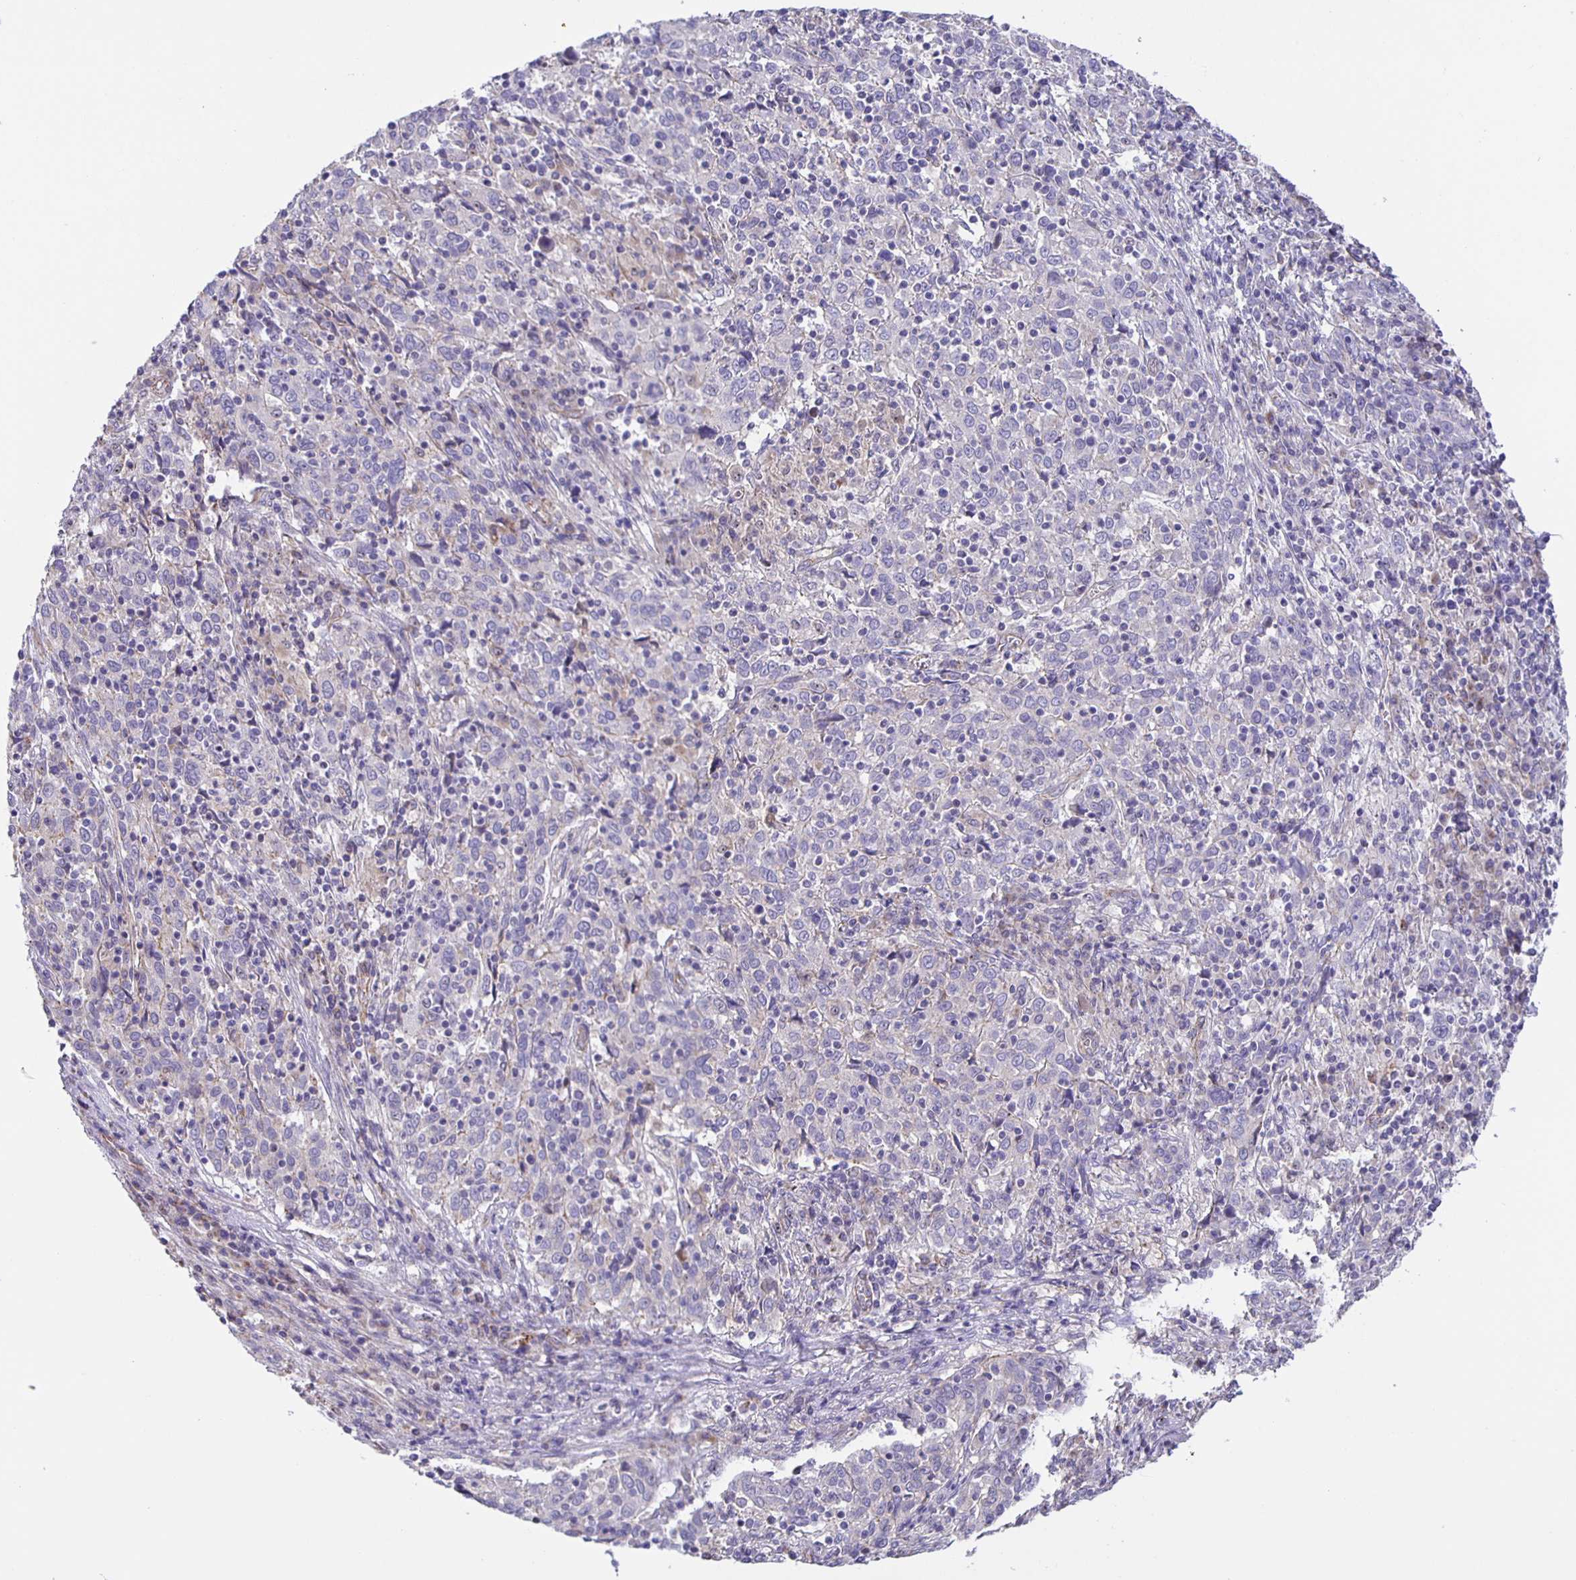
{"staining": {"intensity": "negative", "quantity": "none", "location": "none"}, "tissue": "cervical cancer", "cell_type": "Tumor cells", "image_type": "cancer", "snomed": [{"axis": "morphology", "description": "Squamous cell carcinoma, NOS"}, {"axis": "topography", "description": "Cervix"}], "caption": "Immunohistochemistry (IHC) micrograph of squamous cell carcinoma (cervical) stained for a protein (brown), which exhibits no positivity in tumor cells.", "gene": "JMJD4", "patient": {"sex": "female", "age": 46}}